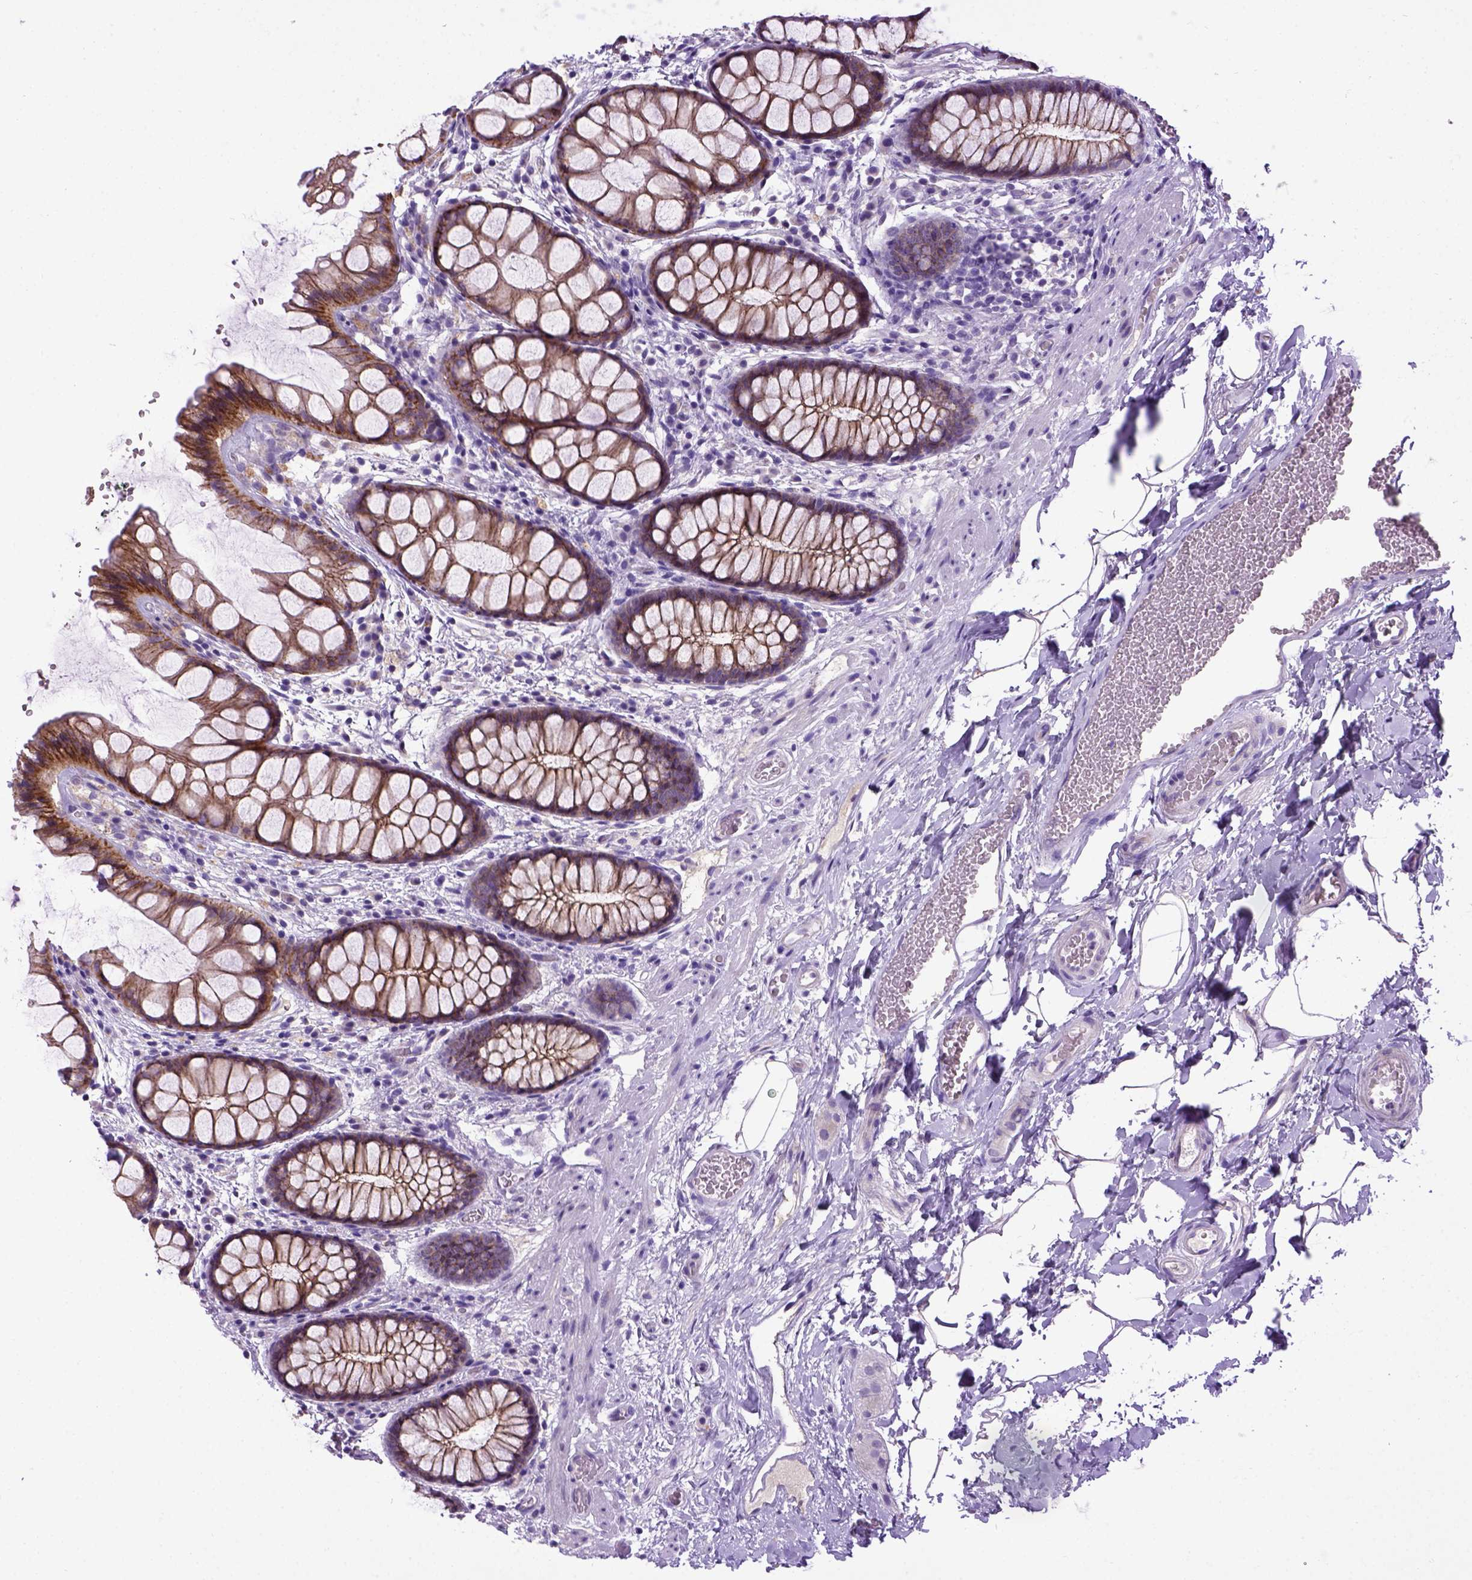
{"staining": {"intensity": "strong", "quantity": ">75%", "location": "cytoplasmic/membranous"}, "tissue": "rectum", "cell_type": "Glandular cells", "image_type": "normal", "snomed": [{"axis": "morphology", "description": "Normal tissue, NOS"}, {"axis": "topography", "description": "Rectum"}], "caption": "Immunohistochemical staining of unremarkable rectum shows >75% levels of strong cytoplasmic/membranous protein positivity in approximately >75% of glandular cells. The protein is shown in brown color, while the nuclei are stained blue.", "gene": "CDH1", "patient": {"sex": "female", "age": 62}}